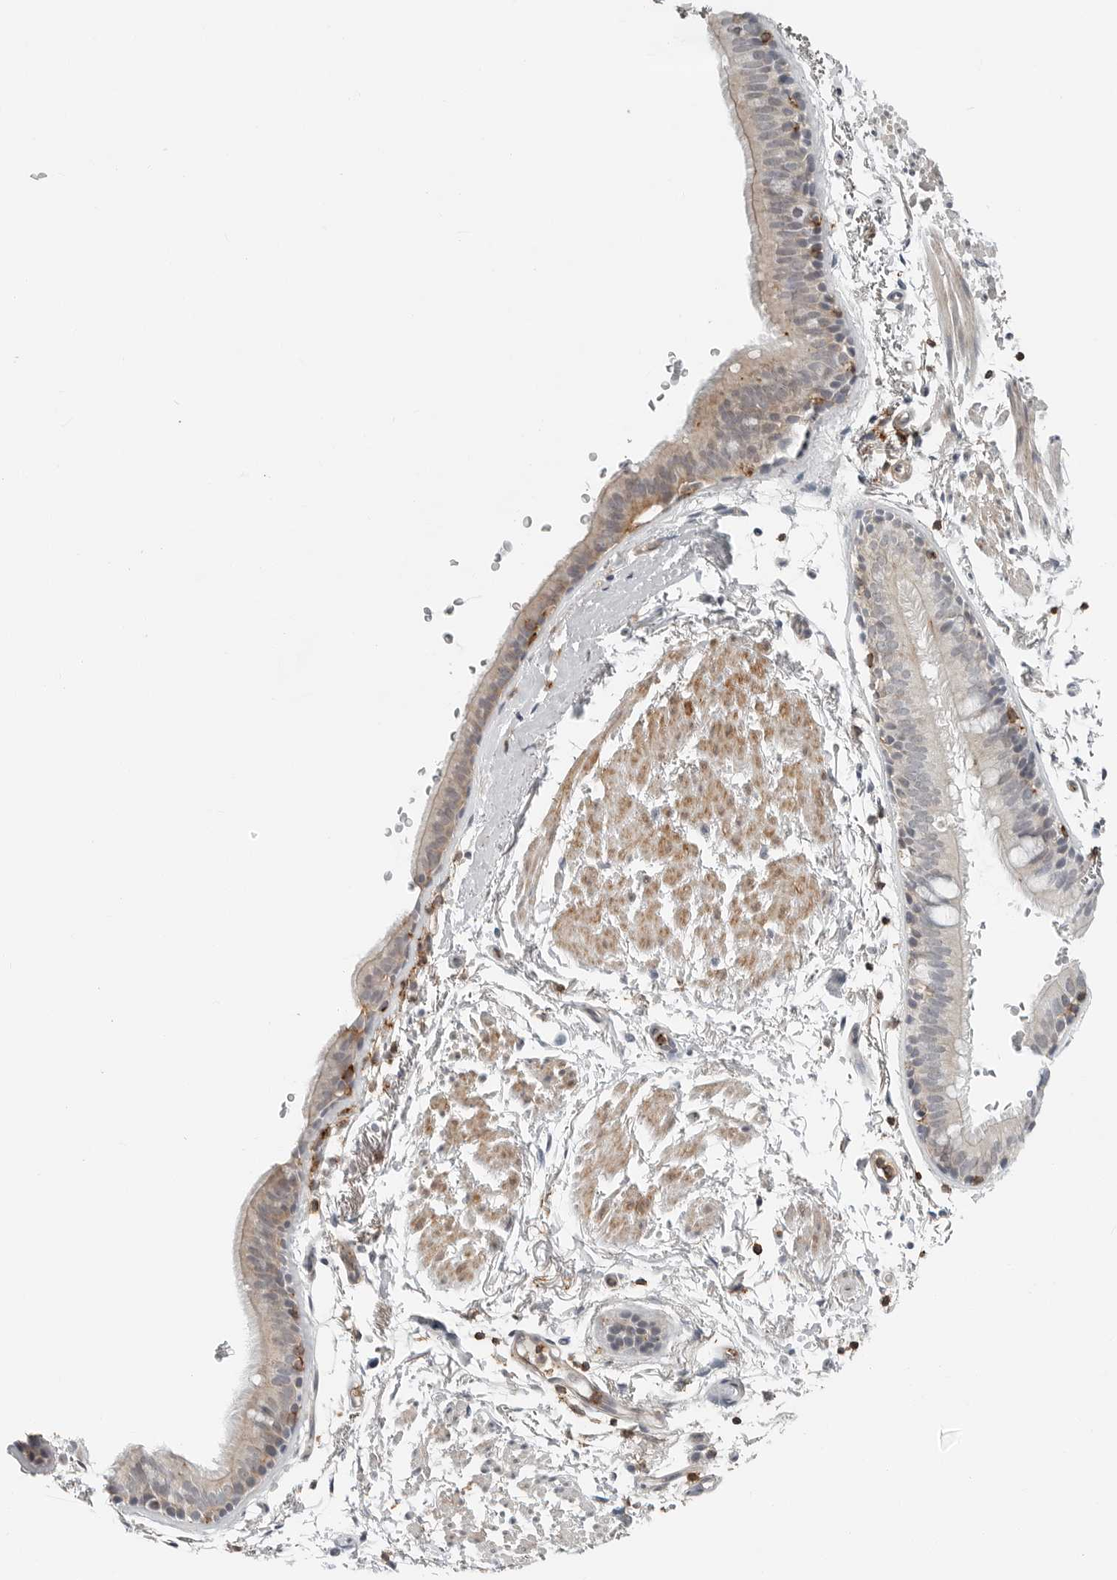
{"staining": {"intensity": "weak", "quantity": "25%-75%", "location": "cytoplasmic/membranous"}, "tissue": "bronchus", "cell_type": "Respiratory epithelial cells", "image_type": "normal", "snomed": [{"axis": "morphology", "description": "Normal tissue, NOS"}, {"axis": "topography", "description": "Lymph node"}, {"axis": "topography", "description": "Bronchus"}], "caption": "Protein analysis of normal bronchus demonstrates weak cytoplasmic/membranous positivity in about 25%-75% of respiratory epithelial cells.", "gene": "LEFTY2", "patient": {"sex": "female", "age": 70}}